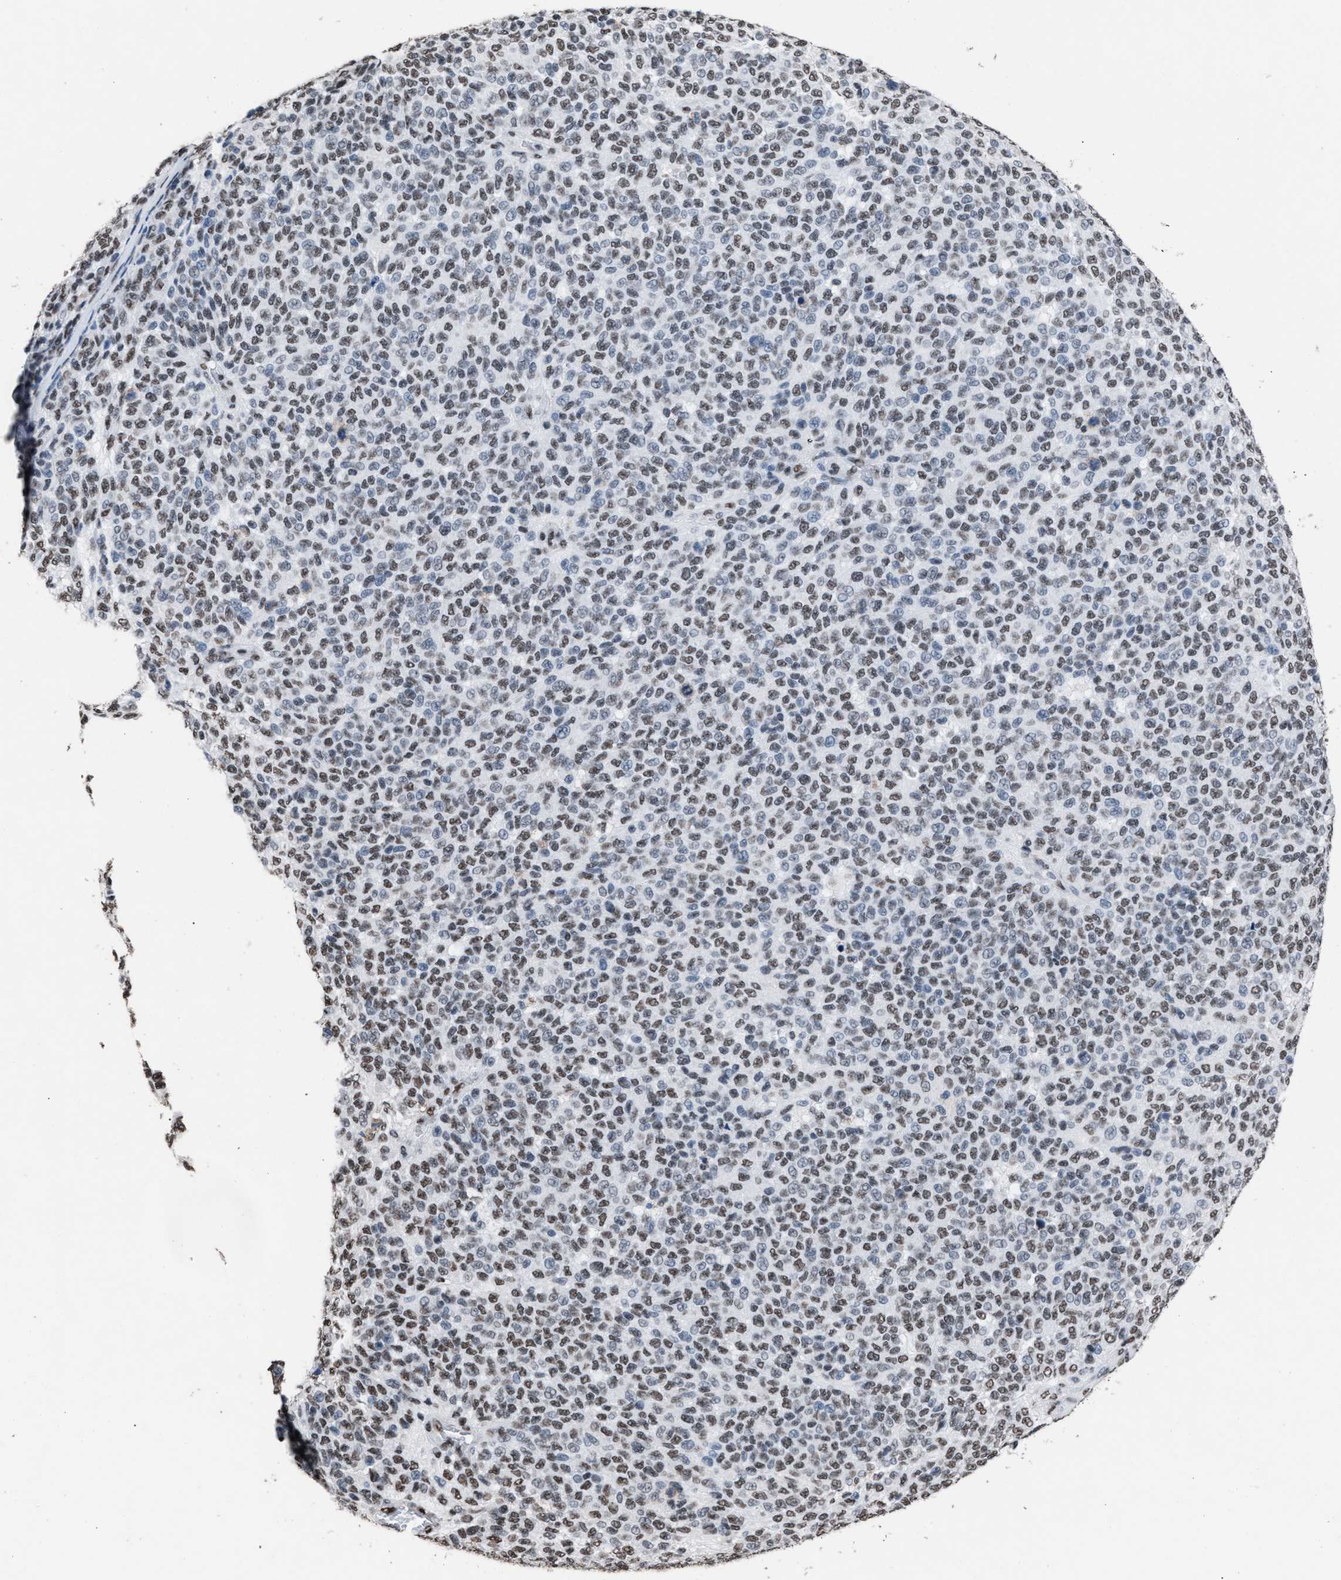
{"staining": {"intensity": "moderate", "quantity": ">75%", "location": "nuclear"}, "tissue": "melanoma", "cell_type": "Tumor cells", "image_type": "cancer", "snomed": [{"axis": "morphology", "description": "Malignant melanoma, NOS"}, {"axis": "topography", "description": "Skin"}], "caption": "High-power microscopy captured an immunohistochemistry (IHC) photomicrograph of malignant melanoma, revealing moderate nuclear positivity in approximately >75% of tumor cells. (Brightfield microscopy of DAB IHC at high magnification).", "gene": "CCAR2", "patient": {"sex": "male", "age": 59}}